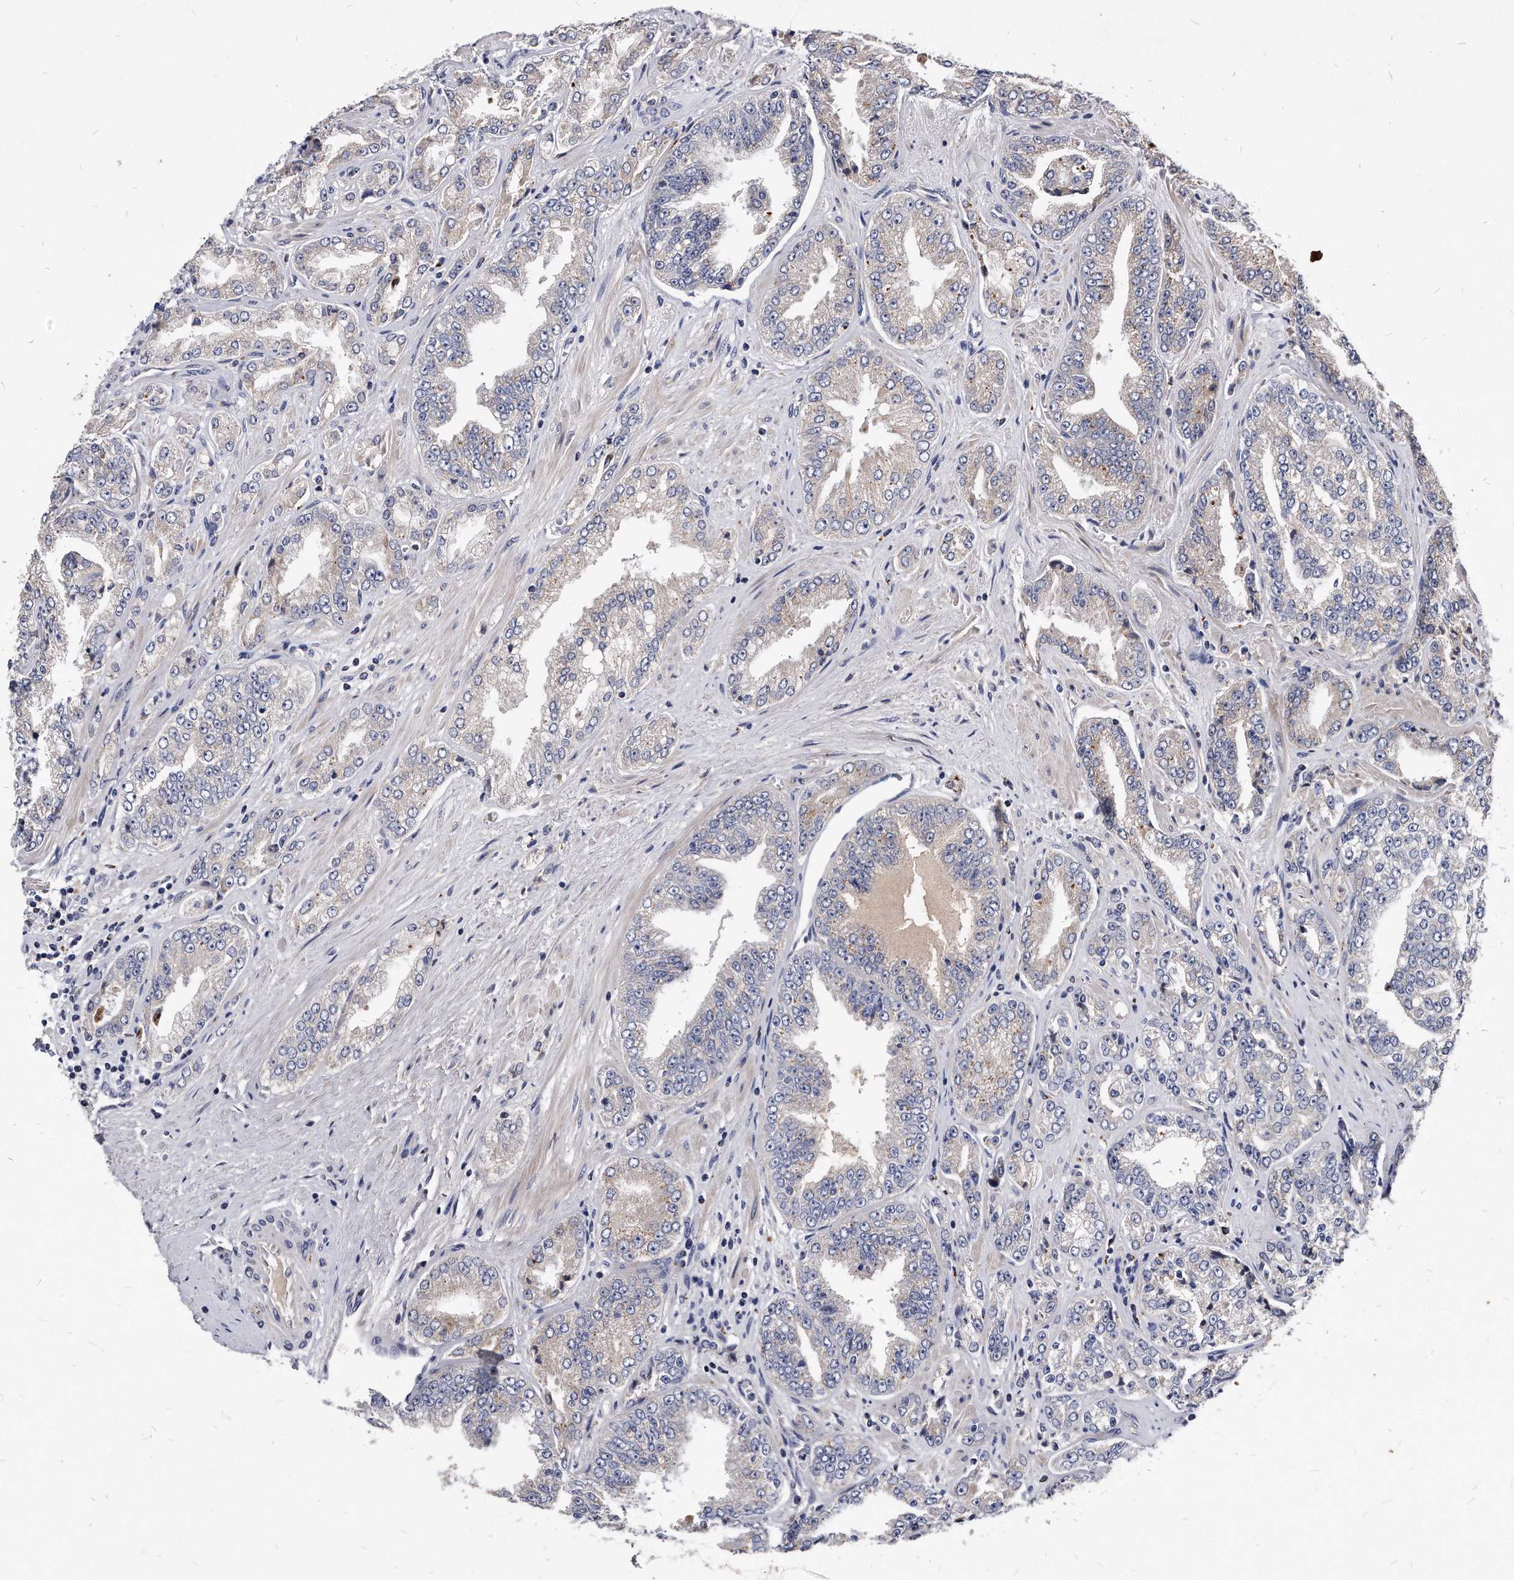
{"staining": {"intensity": "weak", "quantity": "<25%", "location": "cytoplasmic/membranous"}, "tissue": "prostate cancer", "cell_type": "Tumor cells", "image_type": "cancer", "snomed": [{"axis": "morphology", "description": "Adenocarcinoma, High grade"}, {"axis": "topography", "description": "Prostate"}], "caption": "The histopathology image shows no staining of tumor cells in prostate cancer (high-grade adenocarcinoma).", "gene": "MGAT4A", "patient": {"sex": "male", "age": 71}}